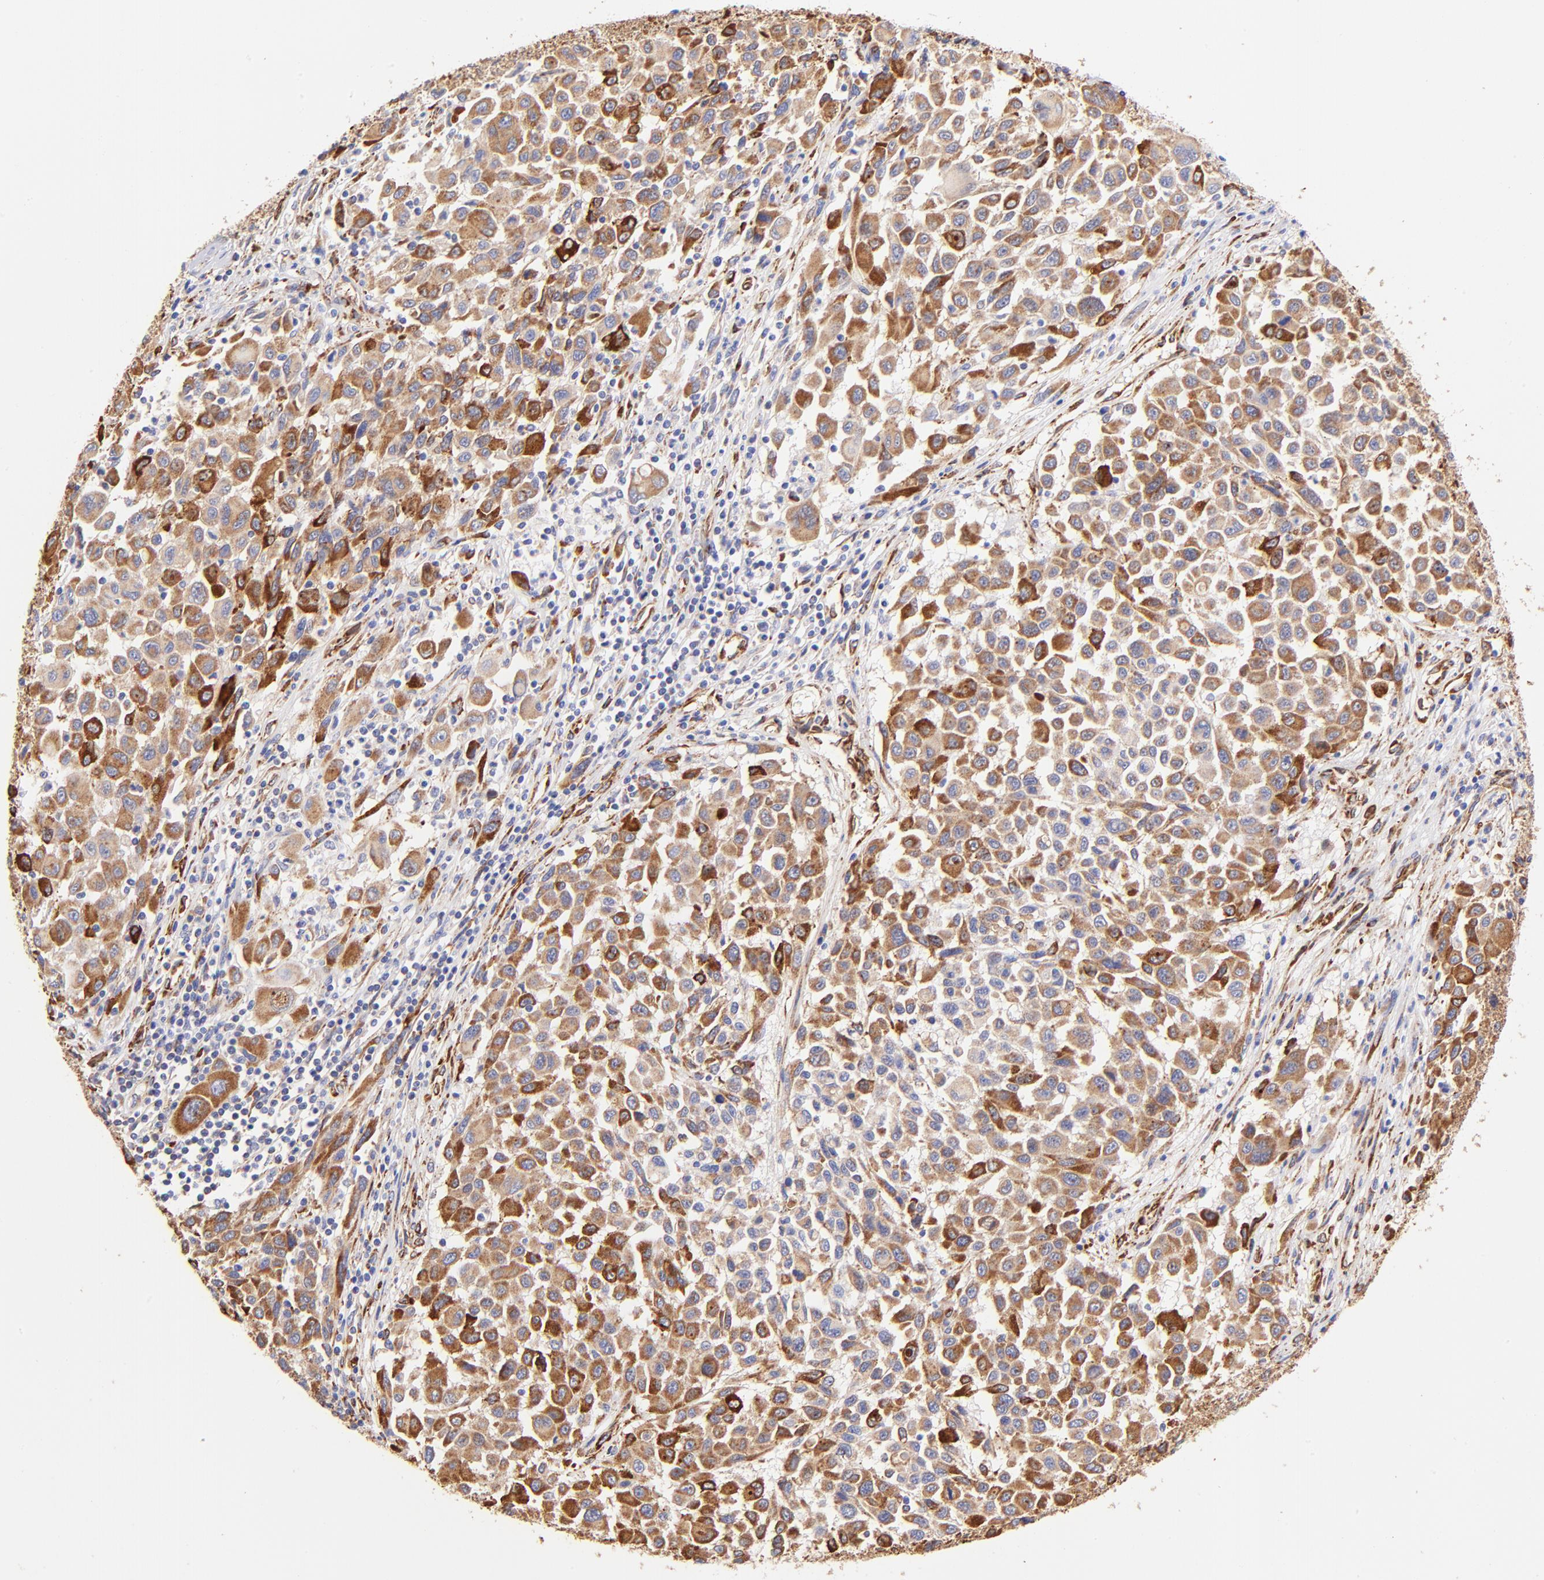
{"staining": {"intensity": "strong", "quantity": ">75%", "location": "cytoplasmic/membranous"}, "tissue": "melanoma", "cell_type": "Tumor cells", "image_type": "cancer", "snomed": [{"axis": "morphology", "description": "Malignant melanoma, Metastatic site"}, {"axis": "topography", "description": "Lymph node"}], "caption": "Immunohistochemical staining of malignant melanoma (metastatic site) exhibits strong cytoplasmic/membranous protein positivity in about >75% of tumor cells.", "gene": "SPARC", "patient": {"sex": "male", "age": 61}}